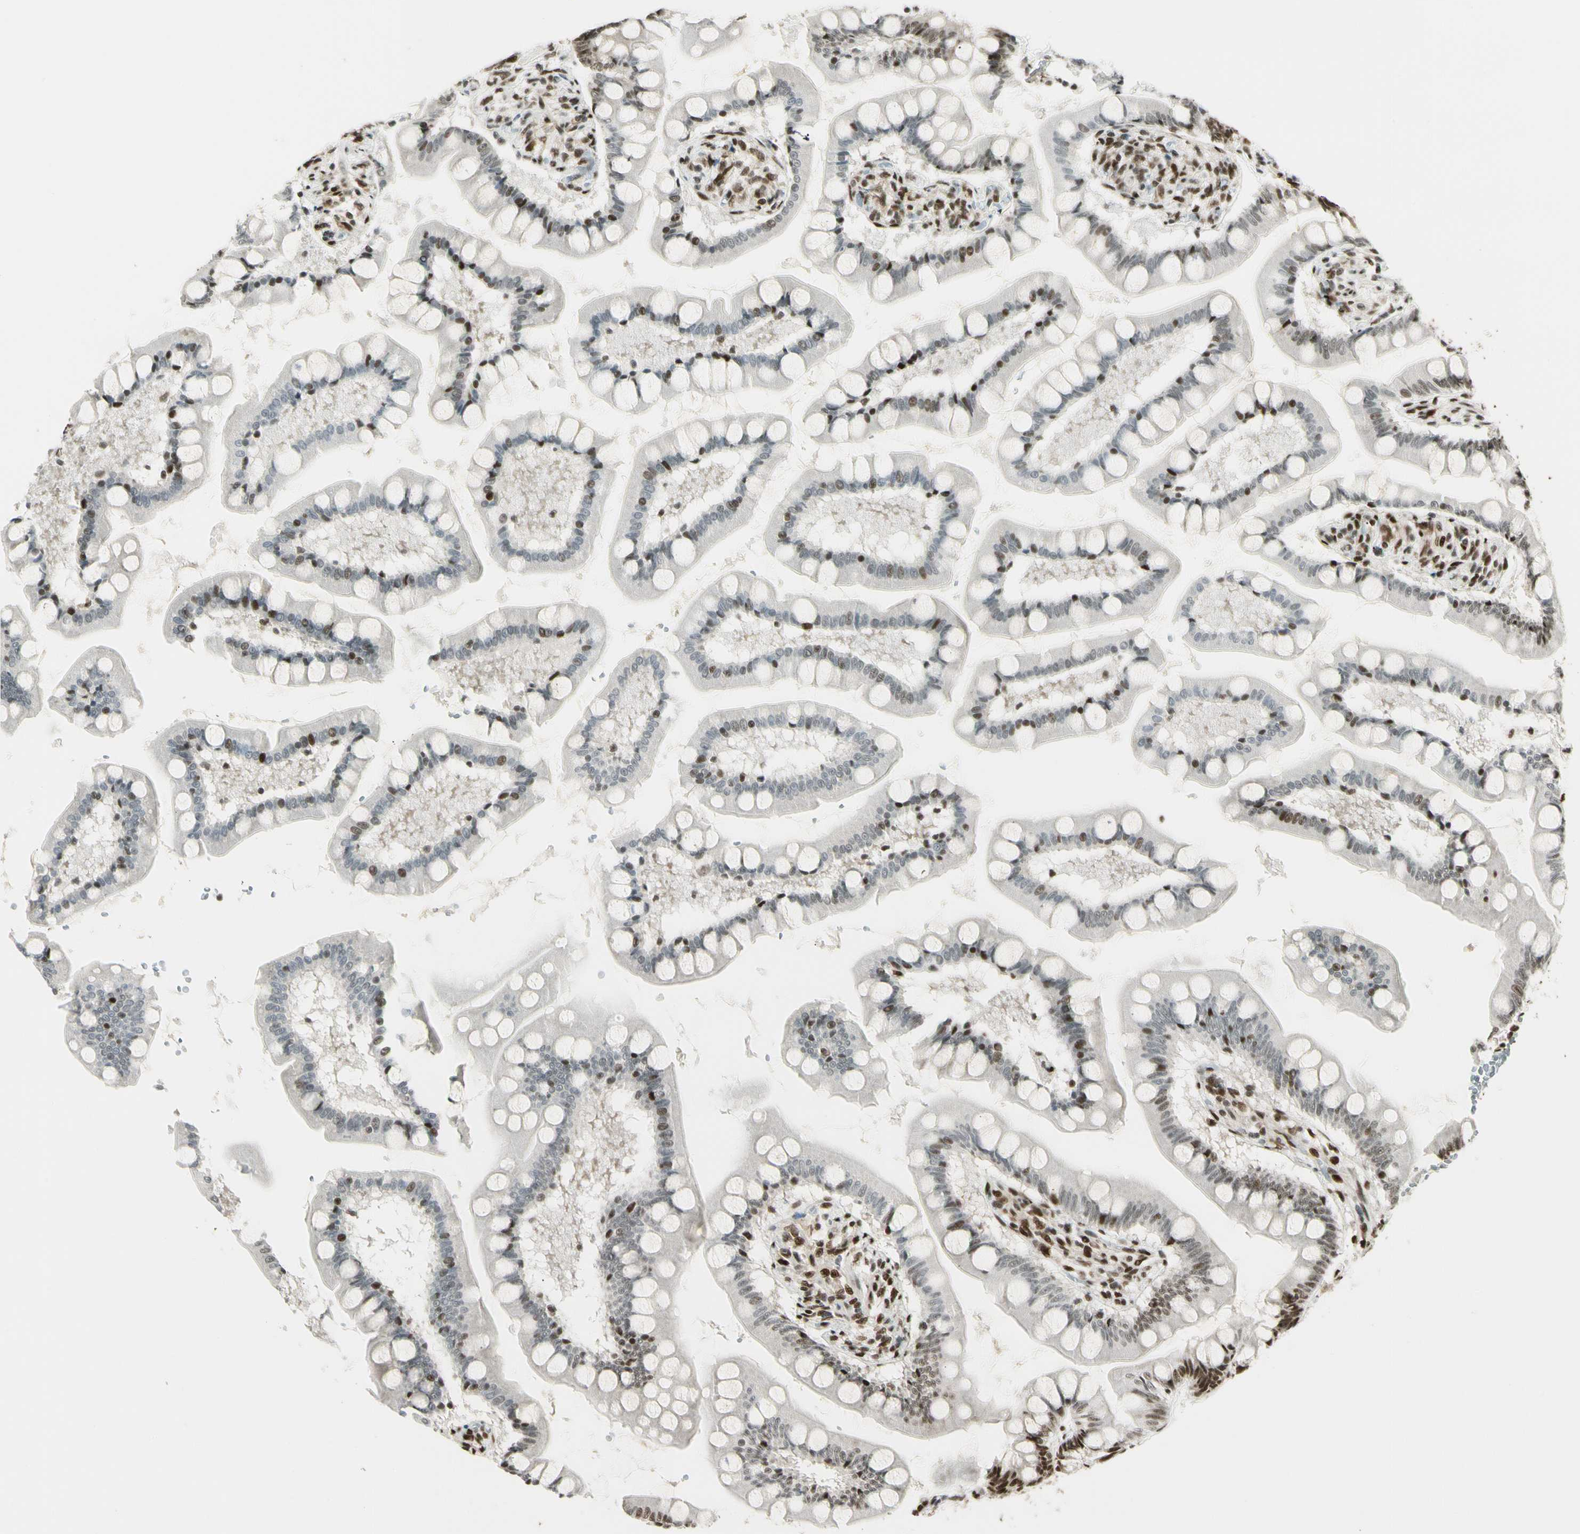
{"staining": {"intensity": "strong", "quantity": "25%-75%", "location": "nuclear"}, "tissue": "small intestine", "cell_type": "Glandular cells", "image_type": "normal", "snomed": [{"axis": "morphology", "description": "Normal tissue, NOS"}, {"axis": "topography", "description": "Small intestine"}], "caption": "Protein positivity by IHC exhibits strong nuclear staining in about 25%-75% of glandular cells in unremarkable small intestine.", "gene": "FUS", "patient": {"sex": "male", "age": 41}}